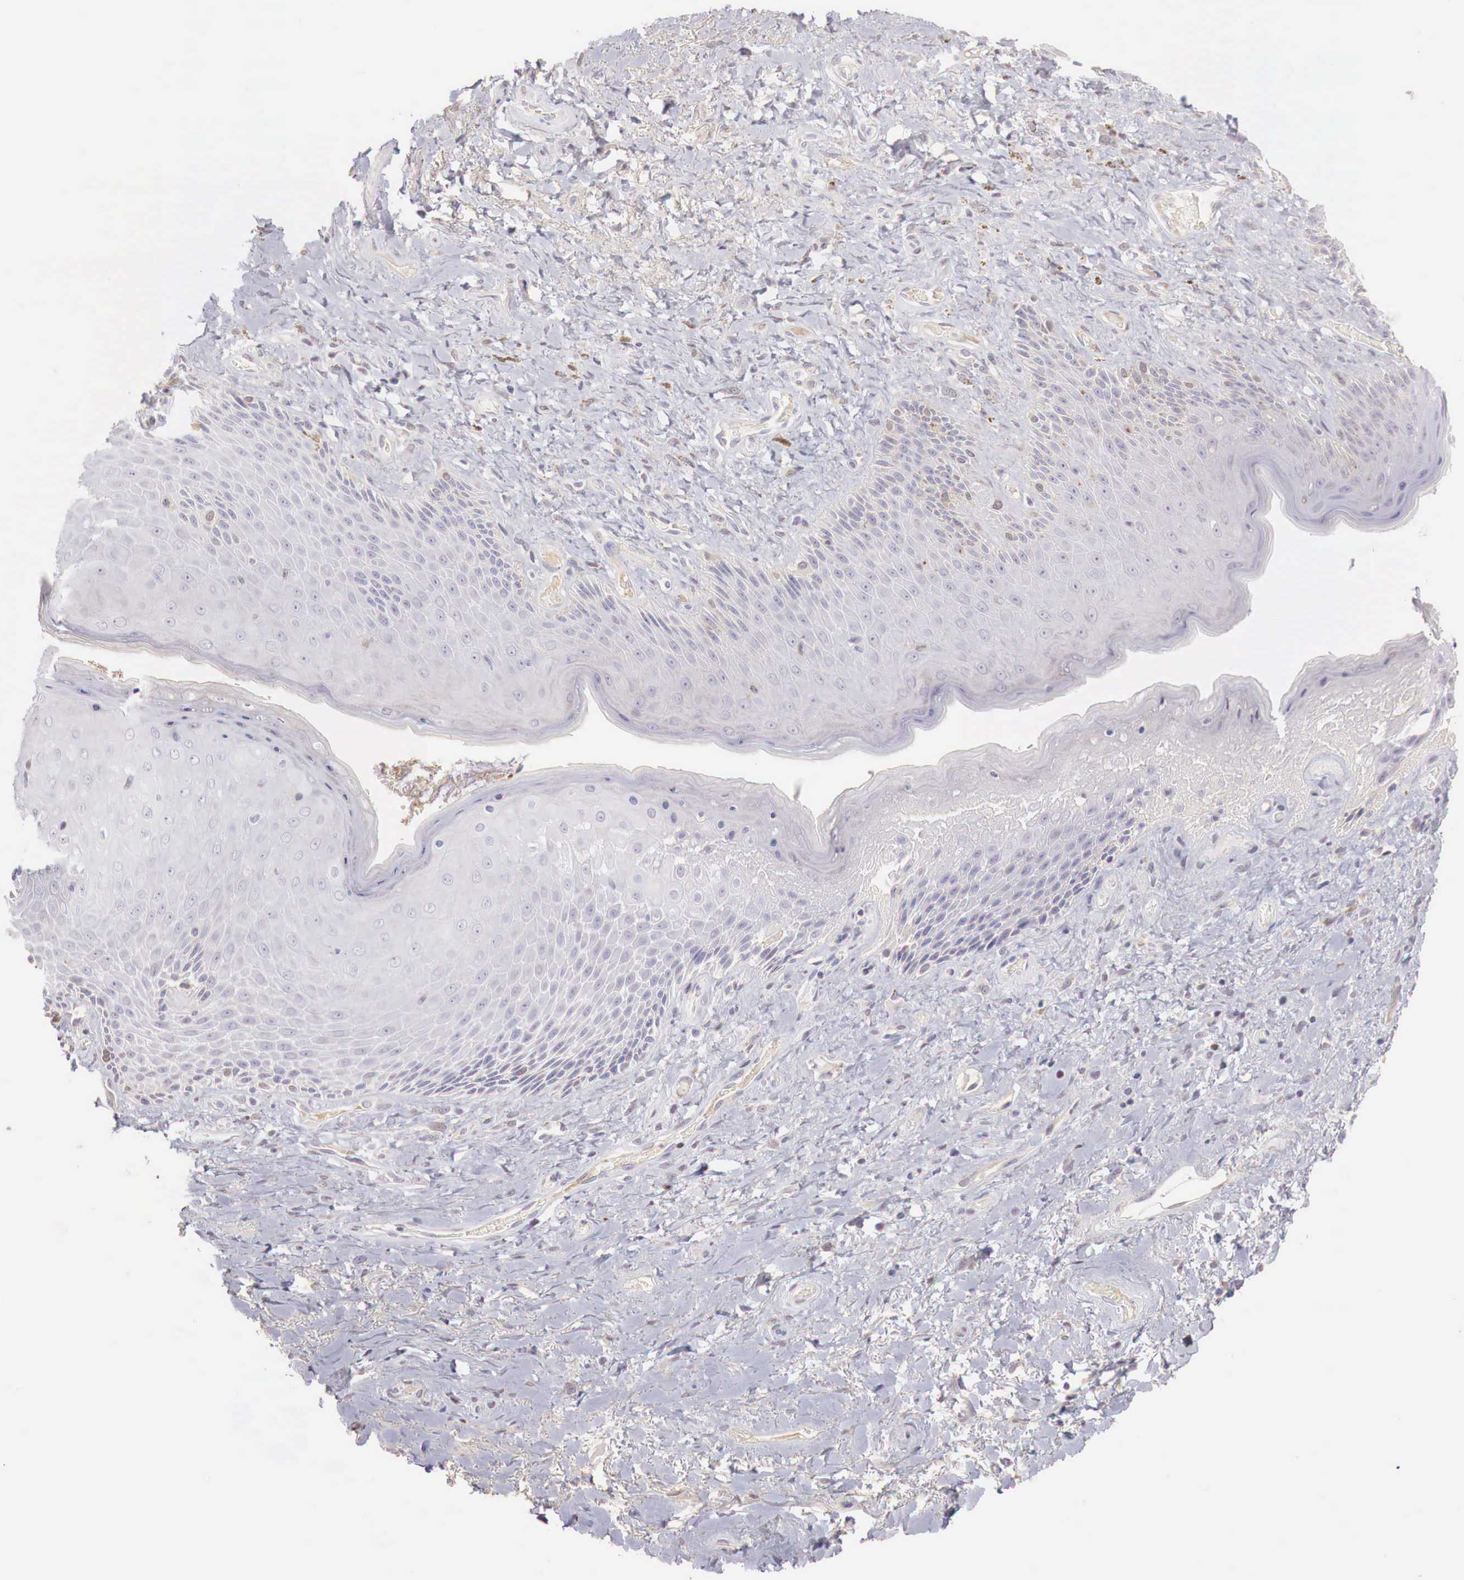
{"staining": {"intensity": "negative", "quantity": "none", "location": "none"}, "tissue": "skin", "cell_type": "Epidermal cells", "image_type": "normal", "snomed": [{"axis": "morphology", "description": "Normal tissue, NOS"}, {"axis": "topography", "description": "Anal"}], "caption": "Immunohistochemical staining of normal human skin reveals no significant positivity in epidermal cells. (DAB (3,3'-diaminobenzidine) immunohistochemistry (IHC), high magnification).", "gene": "XPNPEP2", "patient": {"sex": "male", "age": 78}}